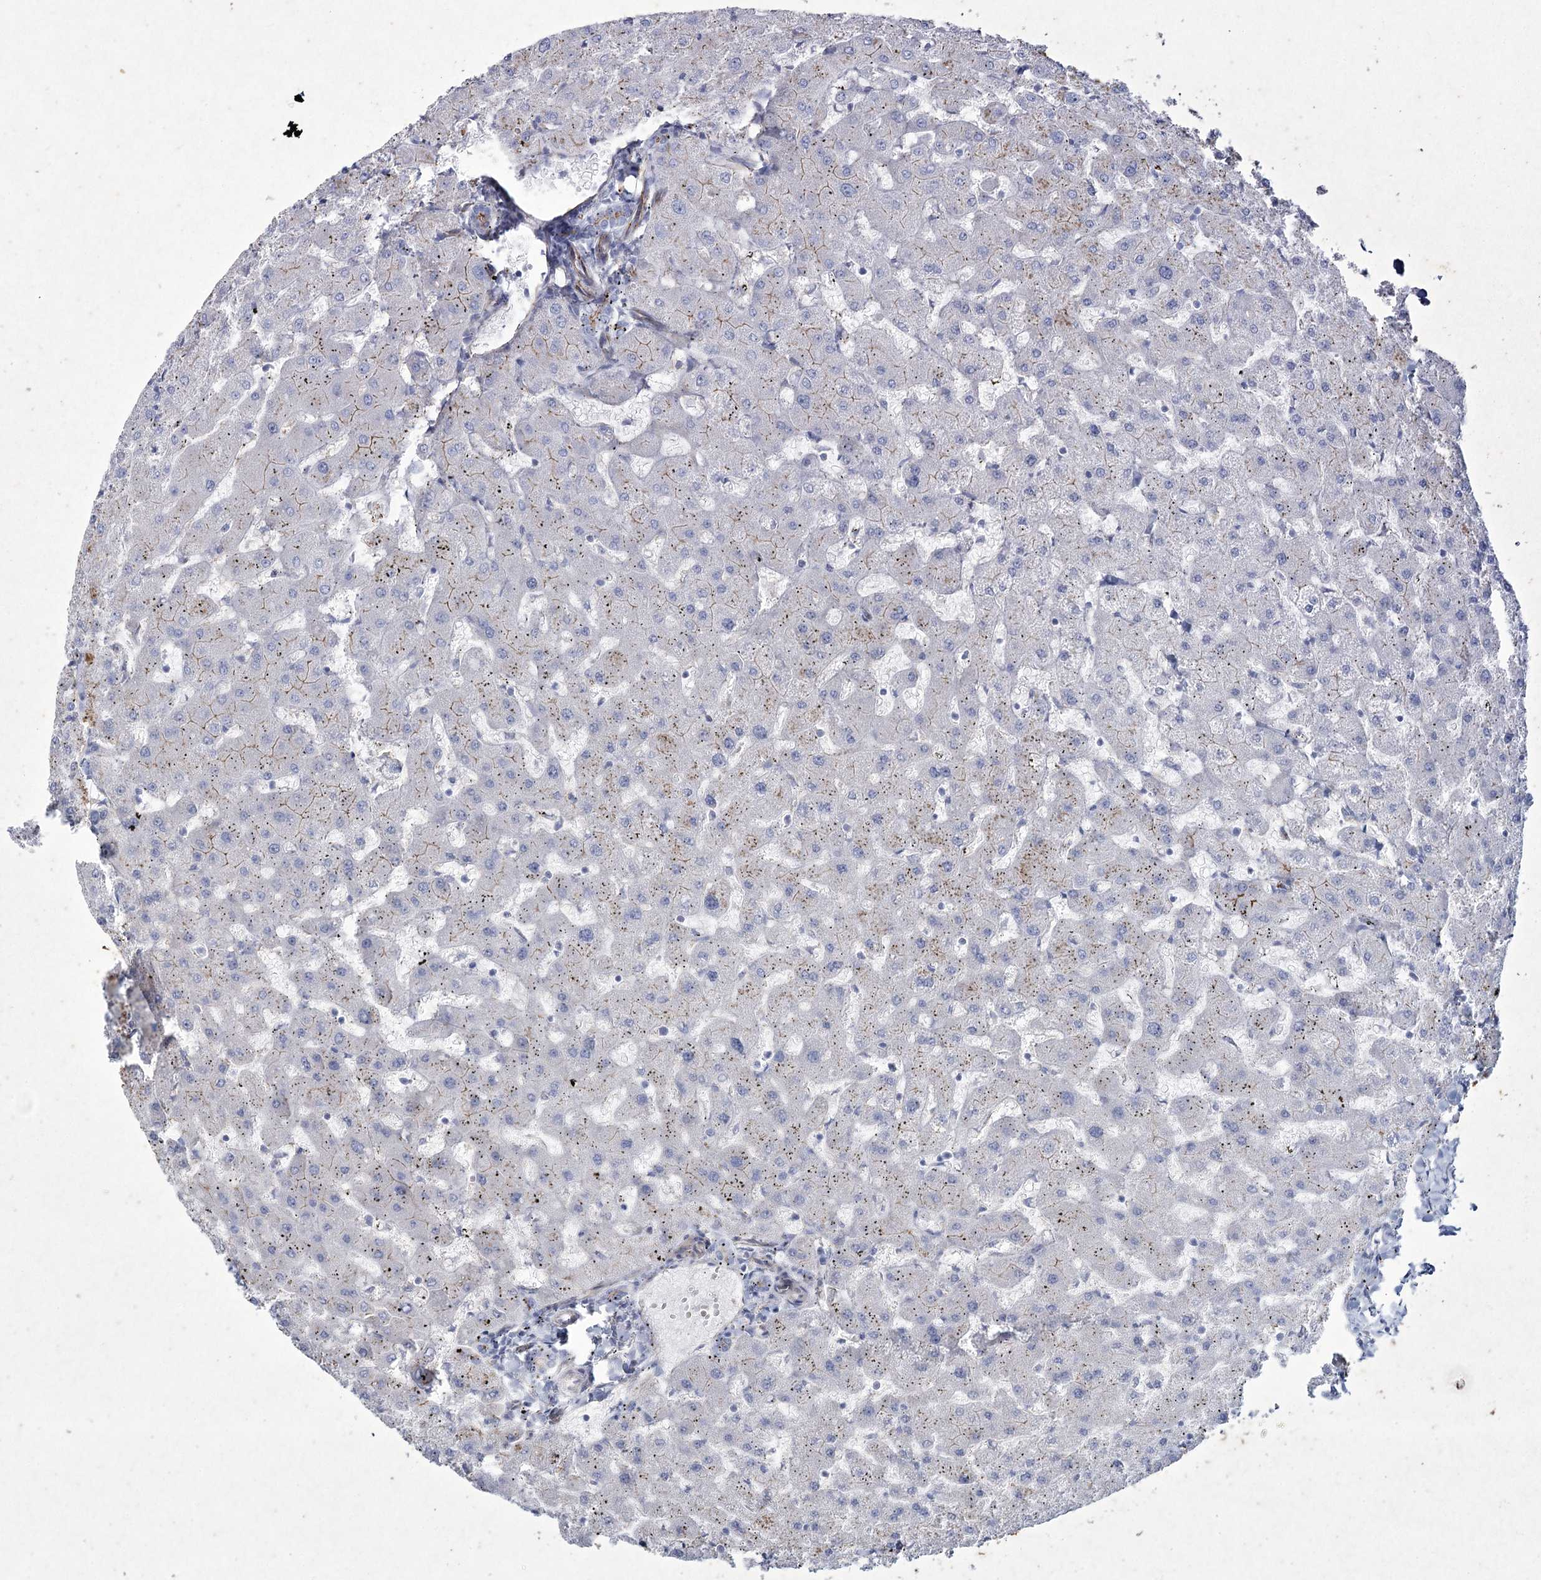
{"staining": {"intensity": "negative", "quantity": "none", "location": "none"}, "tissue": "liver", "cell_type": "Cholangiocytes", "image_type": "normal", "snomed": [{"axis": "morphology", "description": "Normal tissue, NOS"}, {"axis": "topography", "description": "Liver"}], "caption": "Immunohistochemical staining of benign liver displays no significant staining in cholangiocytes. The staining is performed using DAB (3,3'-diaminobenzidine) brown chromogen with nuclei counter-stained in using hematoxylin.", "gene": "LDLRAD3", "patient": {"sex": "female", "age": 63}}